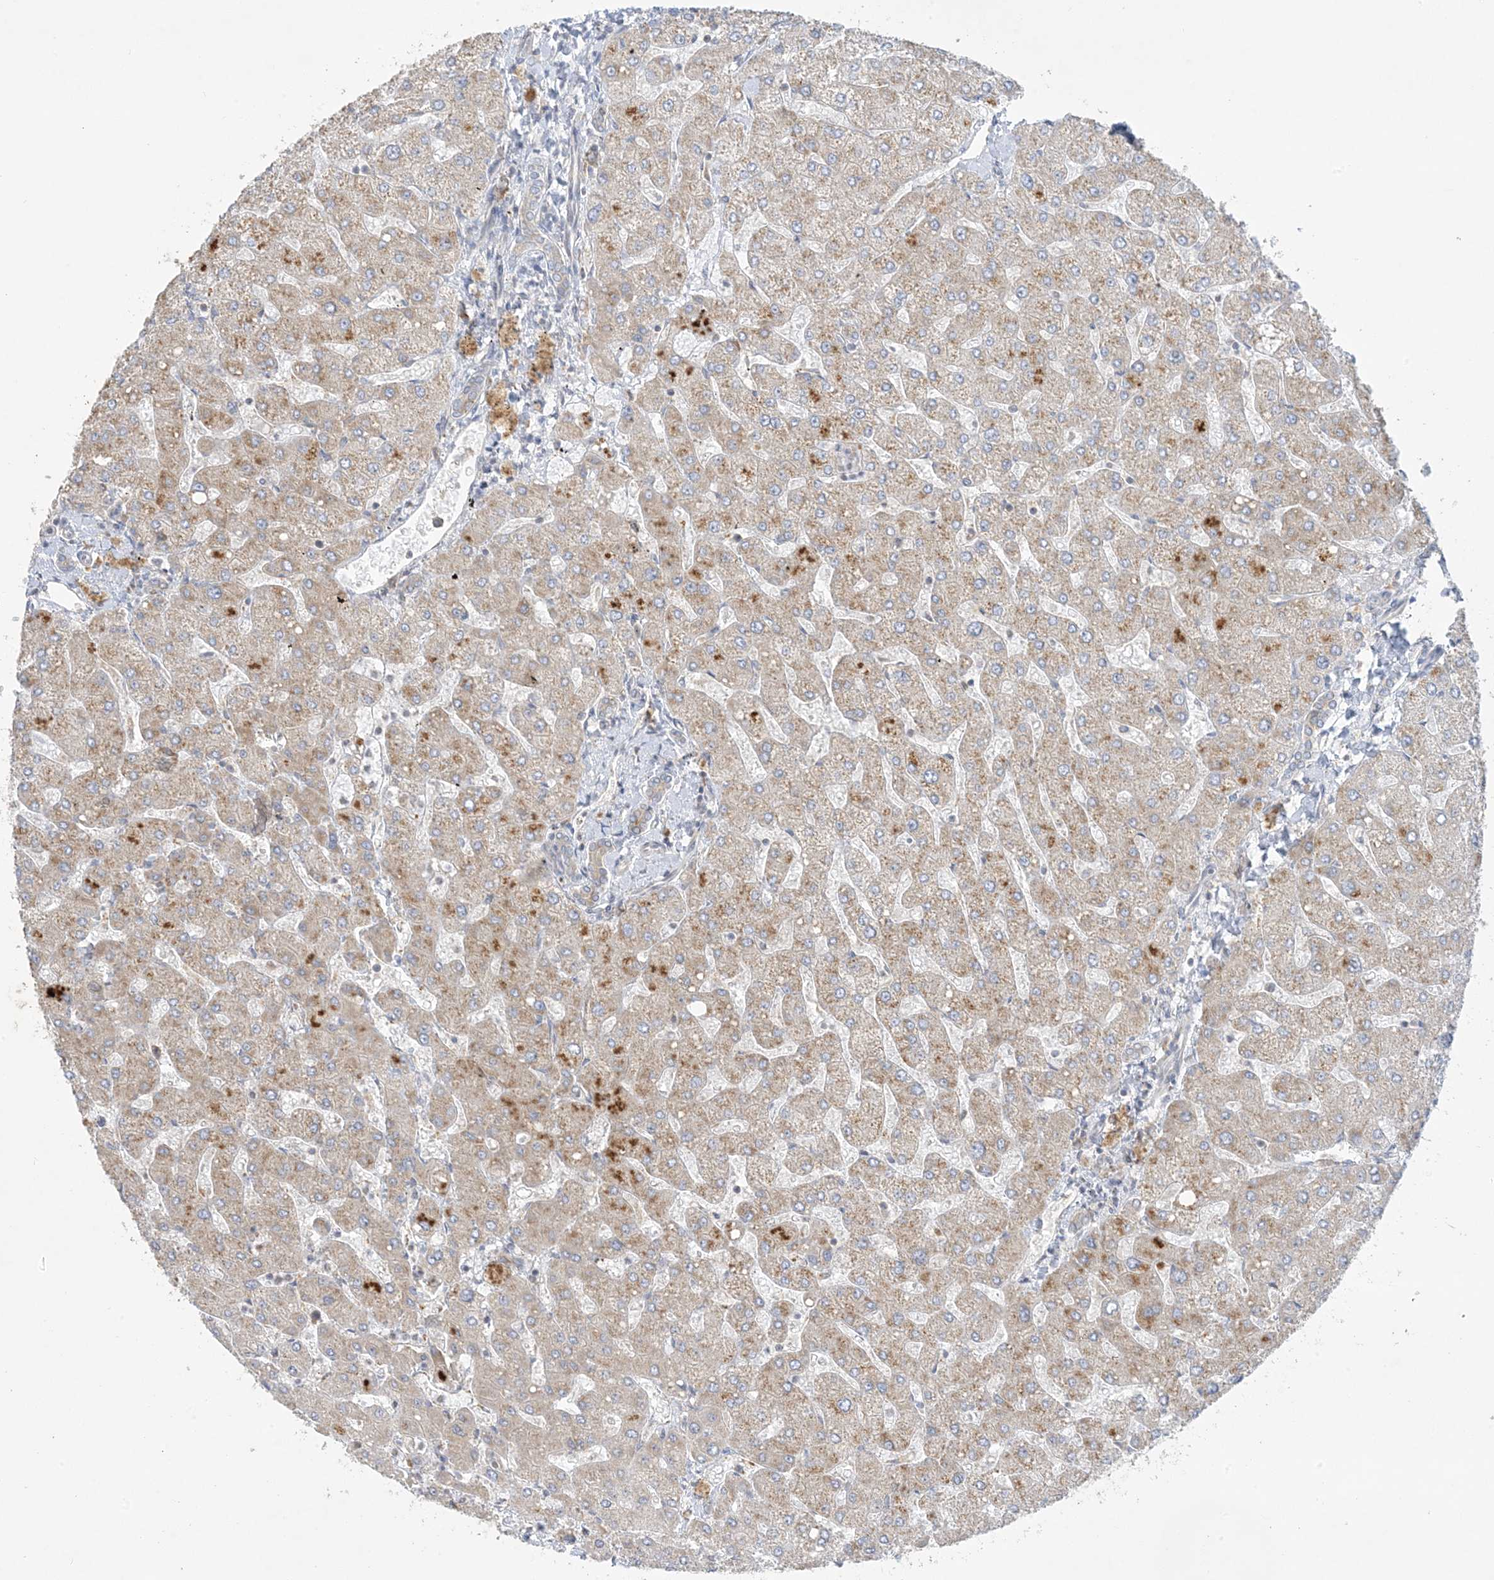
{"staining": {"intensity": "negative", "quantity": "none", "location": "none"}, "tissue": "liver", "cell_type": "Cholangiocytes", "image_type": "normal", "snomed": [{"axis": "morphology", "description": "Normal tissue, NOS"}, {"axis": "topography", "description": "Liver"}], "caption": "Immunohistochemistry of unremarkable liver shows no expression in cholangiocytes.", "gene": "RPP40", "patient": {"sex": "male", "age": 55}}